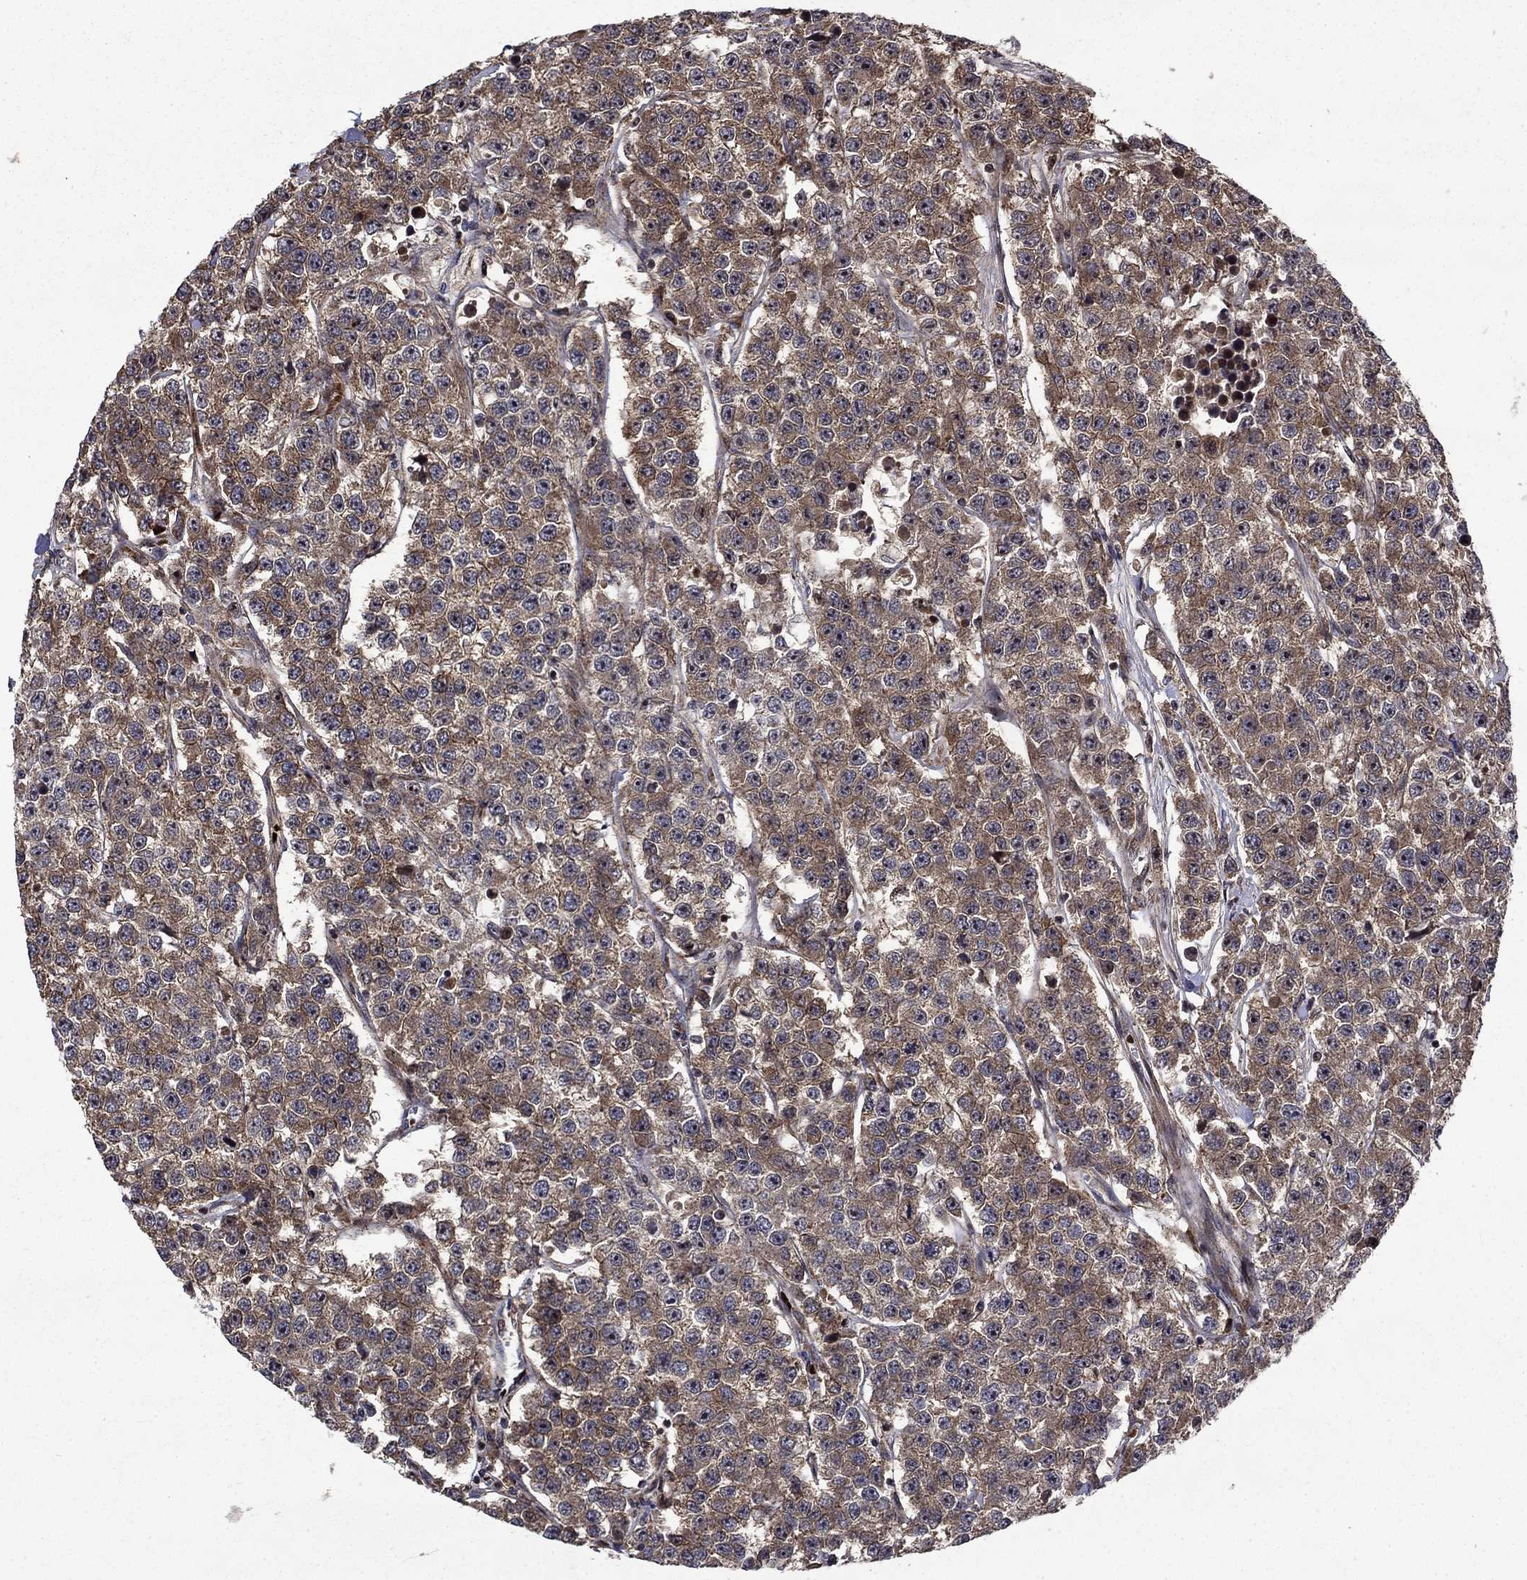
{"staining": {"intensity": "moderate", "quantity": ">75%", "location": "cytoplasmic/membranous,nuclear"}, "tissue": "testis cancer", "cell_type": "Tumor cells", "image_type": "cancer", "snomed": [{"axis": "morphology", "description": "Seminoma, NOS"}, {"axis": "topography", "description": "Testis"}], "caption": "This is a photomicrograph of immunohistochemistry (IHC) staining of testis cancer, which shows moderate staining in the cytoplasmic/membranous and nuclear of tumor cells.", "gene": "AGTPBP1", "patient": {"sex": "male", "age": 59}}